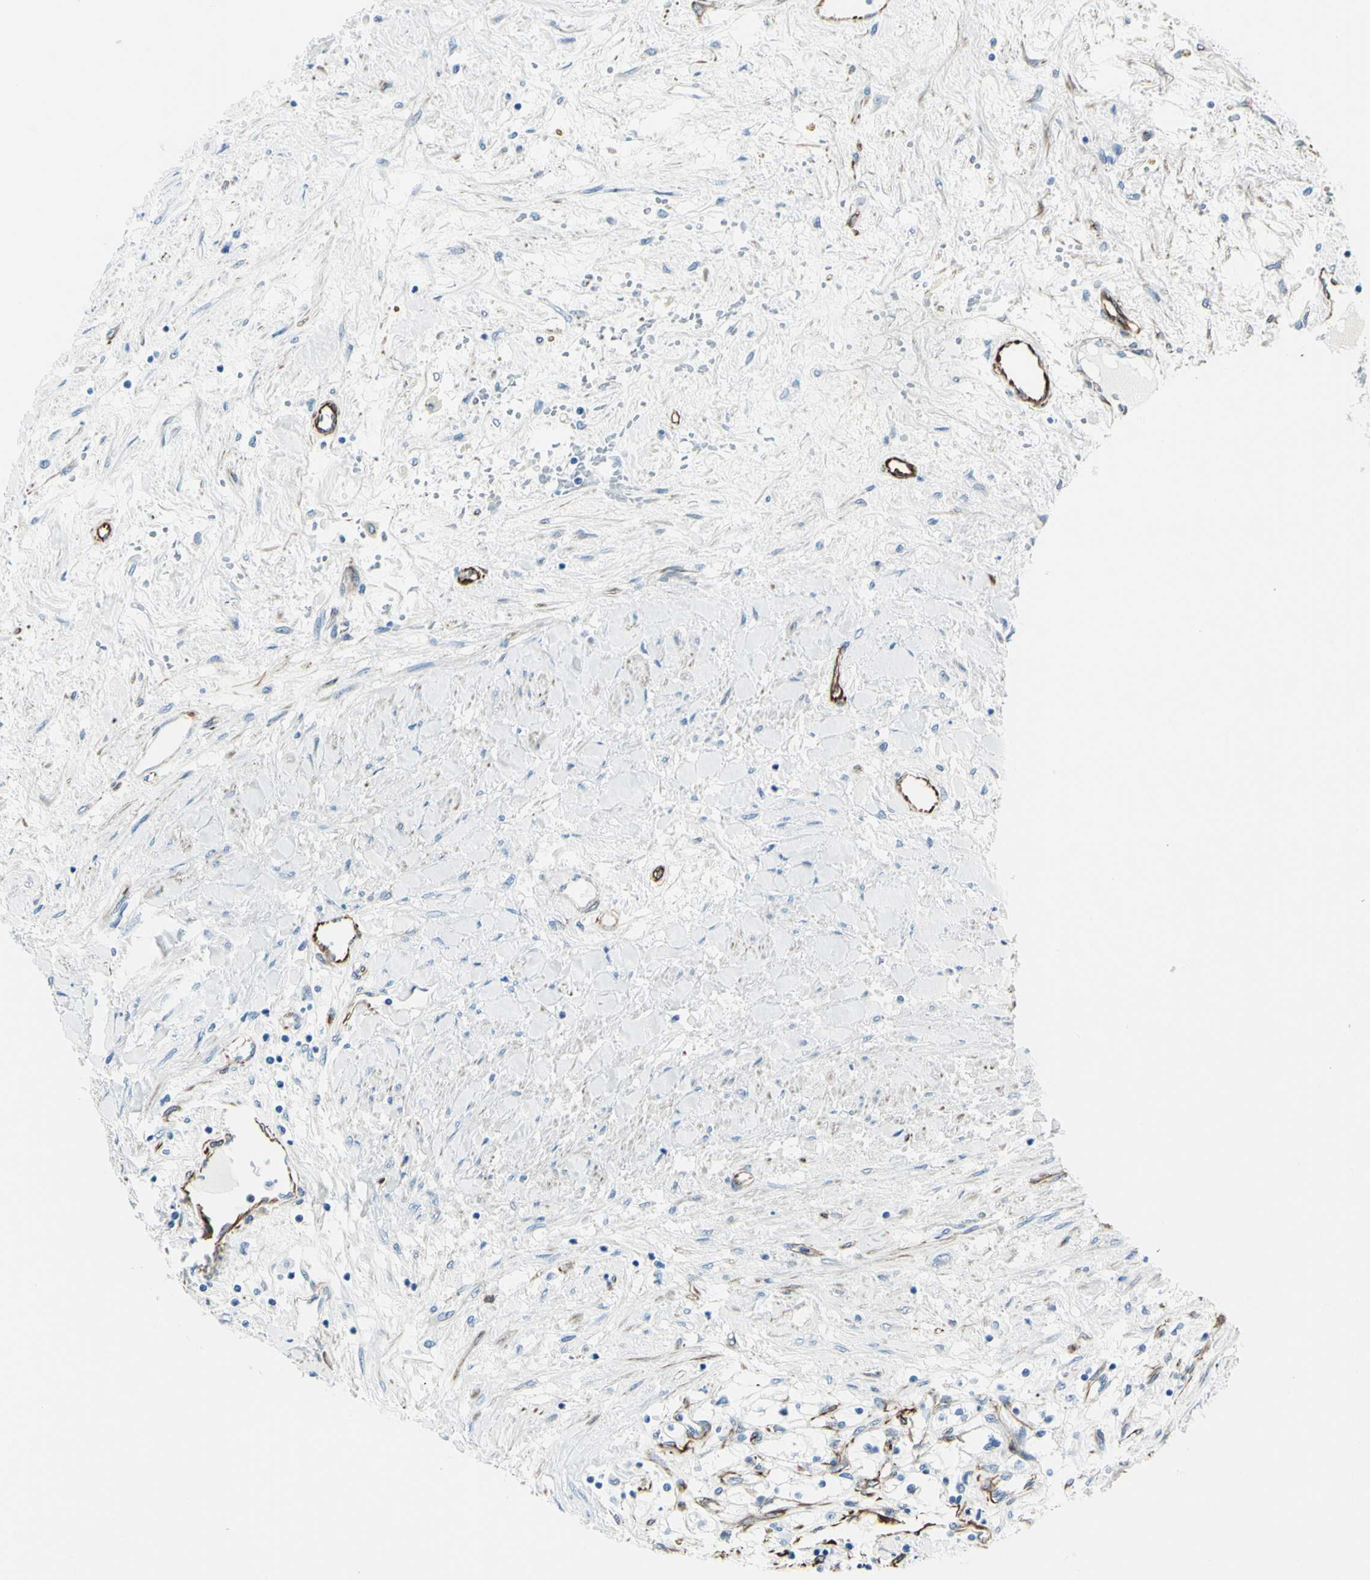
{"staining": {"intensity": "negative", "quantity": "none", "location": "none"}, "tissue": "renal cancer", "cell_type": "Tumor cells", "image_type": "cancer", "snomed": [{"axis": "morphology", "description": "Adenocarcinoma, NOS"}, {"axis": "topography", "description": "Kidney"}], "caption": "High magnification brightfield microscopy of renal cancer stained with DAB (3,3'-diaminobenzidine) (brown) and counterstained with hematoxylin (blue): tumor cells show no significant expression.", "gene": "PTH2R", "patient": {"sex": "male", "age": 68}}